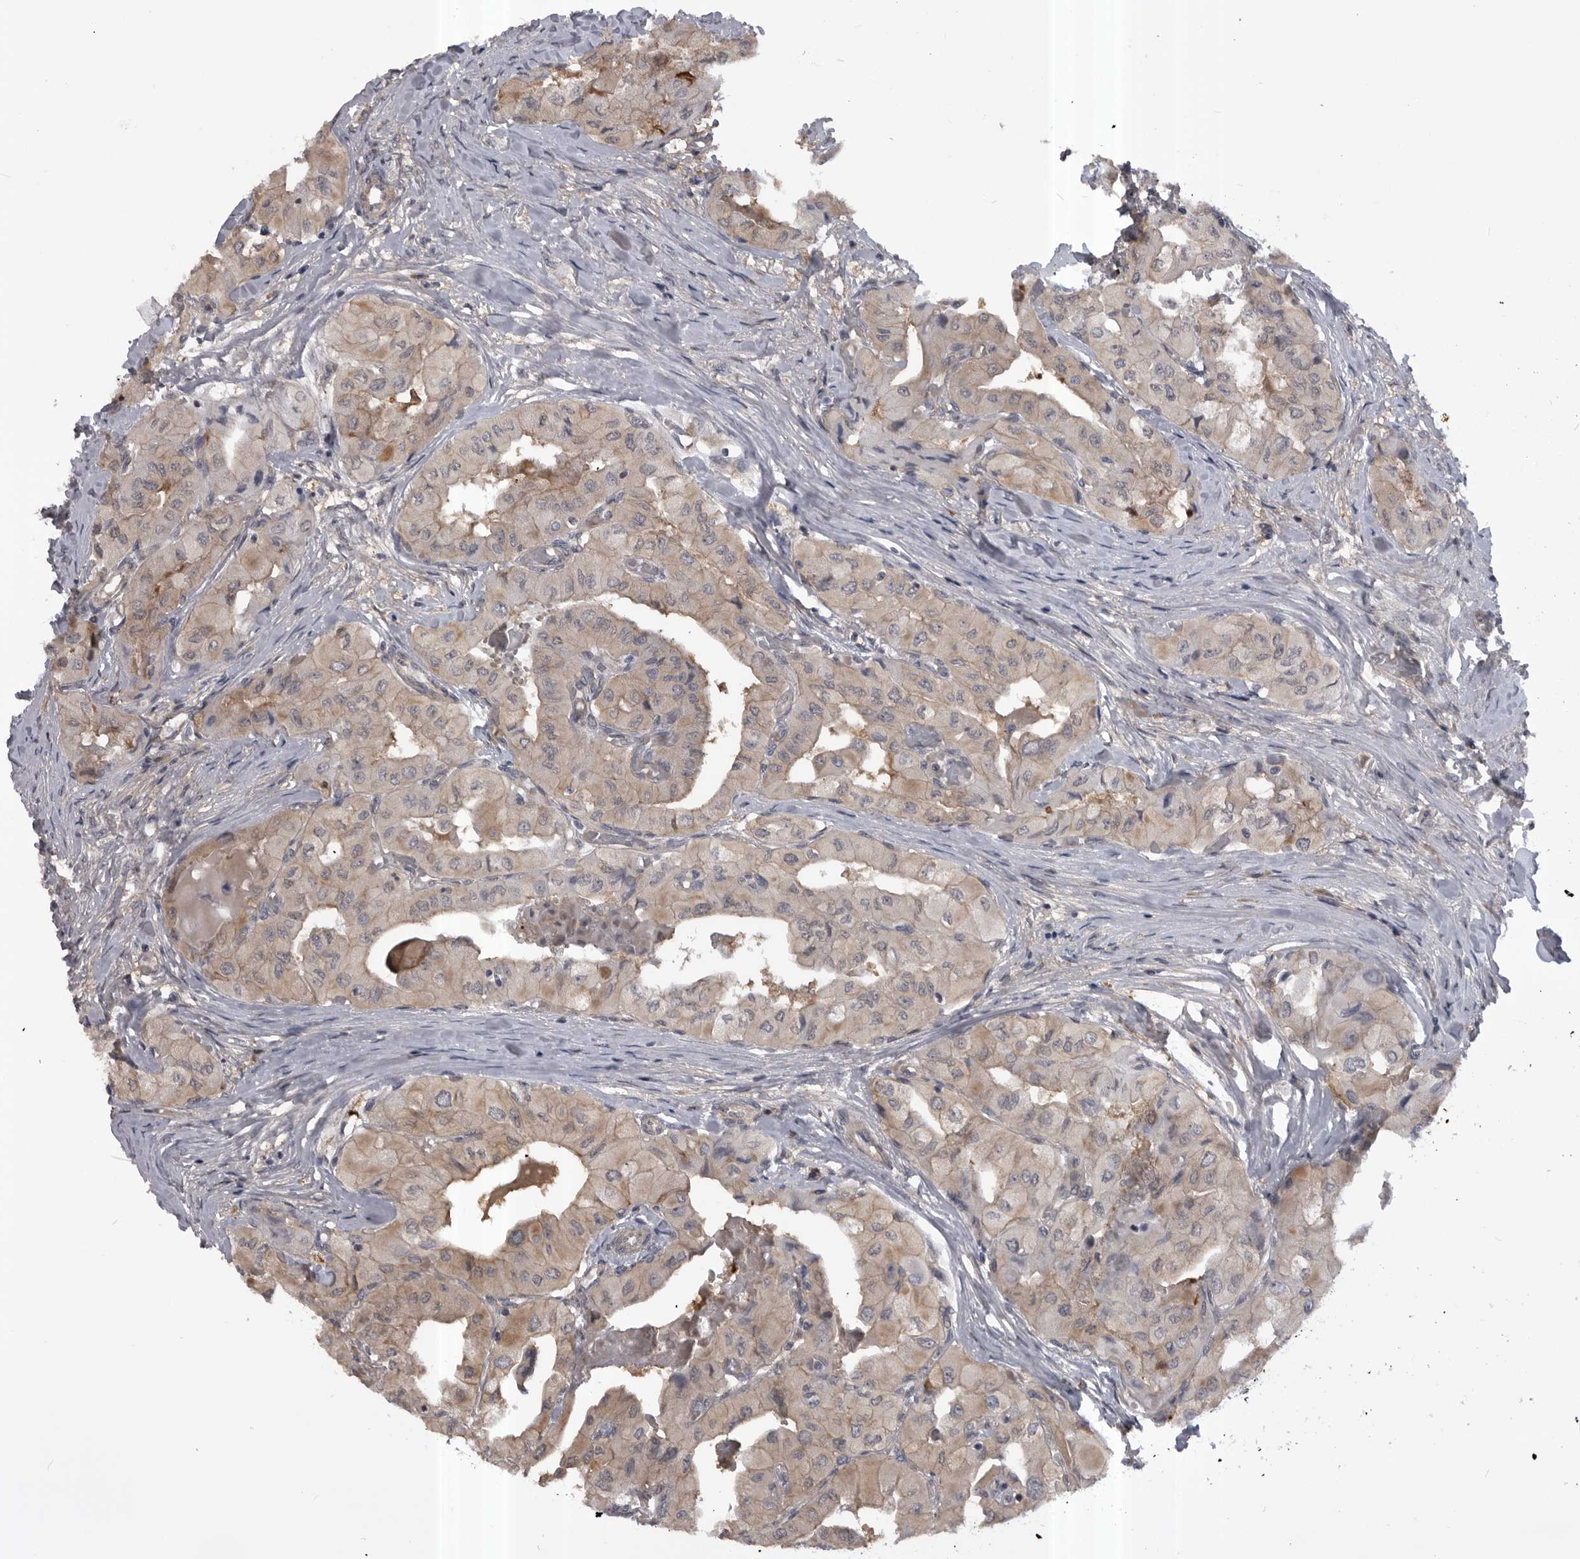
{"staining": {"intensity": "weak", "quantity": "25%-75%", "location": "cytoplasmic/membranous"}, "tissue": "thyroid cancer", "cell_type": "Tumor cells", "image_type": "cancer", "snomed": [{"axis": "morphology", "description": "Papillary adenocarcinoma, NOS"}, {"axis": "topography", "description": "Thyroid gland"}], "caption": "A histopathology image of human thyroid cancer stained for a protein reveals weak cytoplasmic/membranous brown staining in tumor cells.", "gene": "RAB3GAP2", "patient": {"sex": "female", "age": 59}}